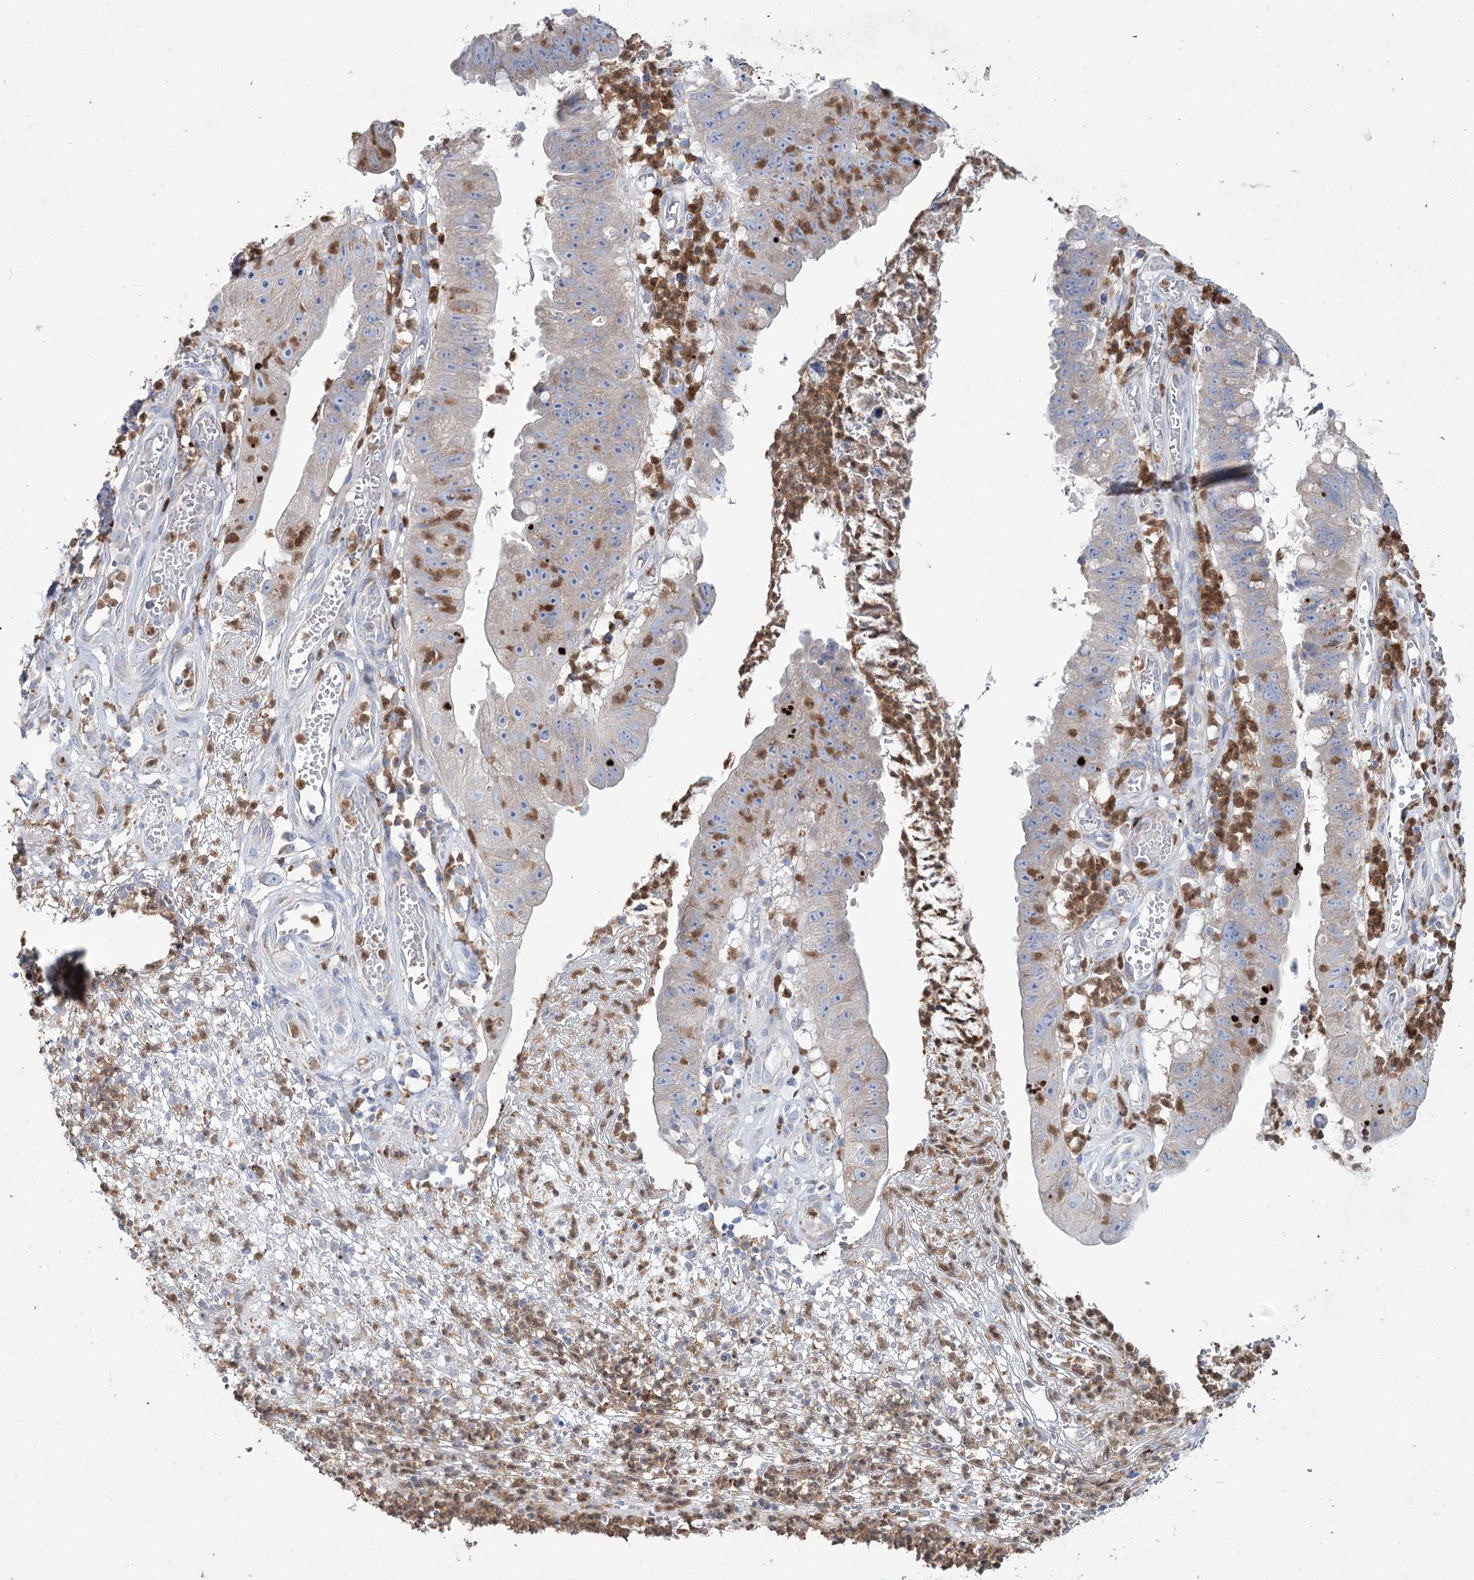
{"staining": {"intensity": "negative", "quantity": "none", "location": "none"}, "tissue": "stomach cancer", "cell_type": "Tumor cells", "image_type": "cancer", "snomed": [{"axis": "morphology", "description": "Adenocarcinoma, NOS"}, {"axis": "topography", "description": "Stomach"}], "caption": "Stomach cancer (adenocarcinoma) was stained to show a protein in brown. There is no significant staining in tumor cells. The staining was performed using DAB to visualize the protein expression in brown, while the nuclei were stained in blue with hematoxylin (Magnification: 20x).", "gene": "NIPAL4", "patient": {"sex": "male", "age": 59}}